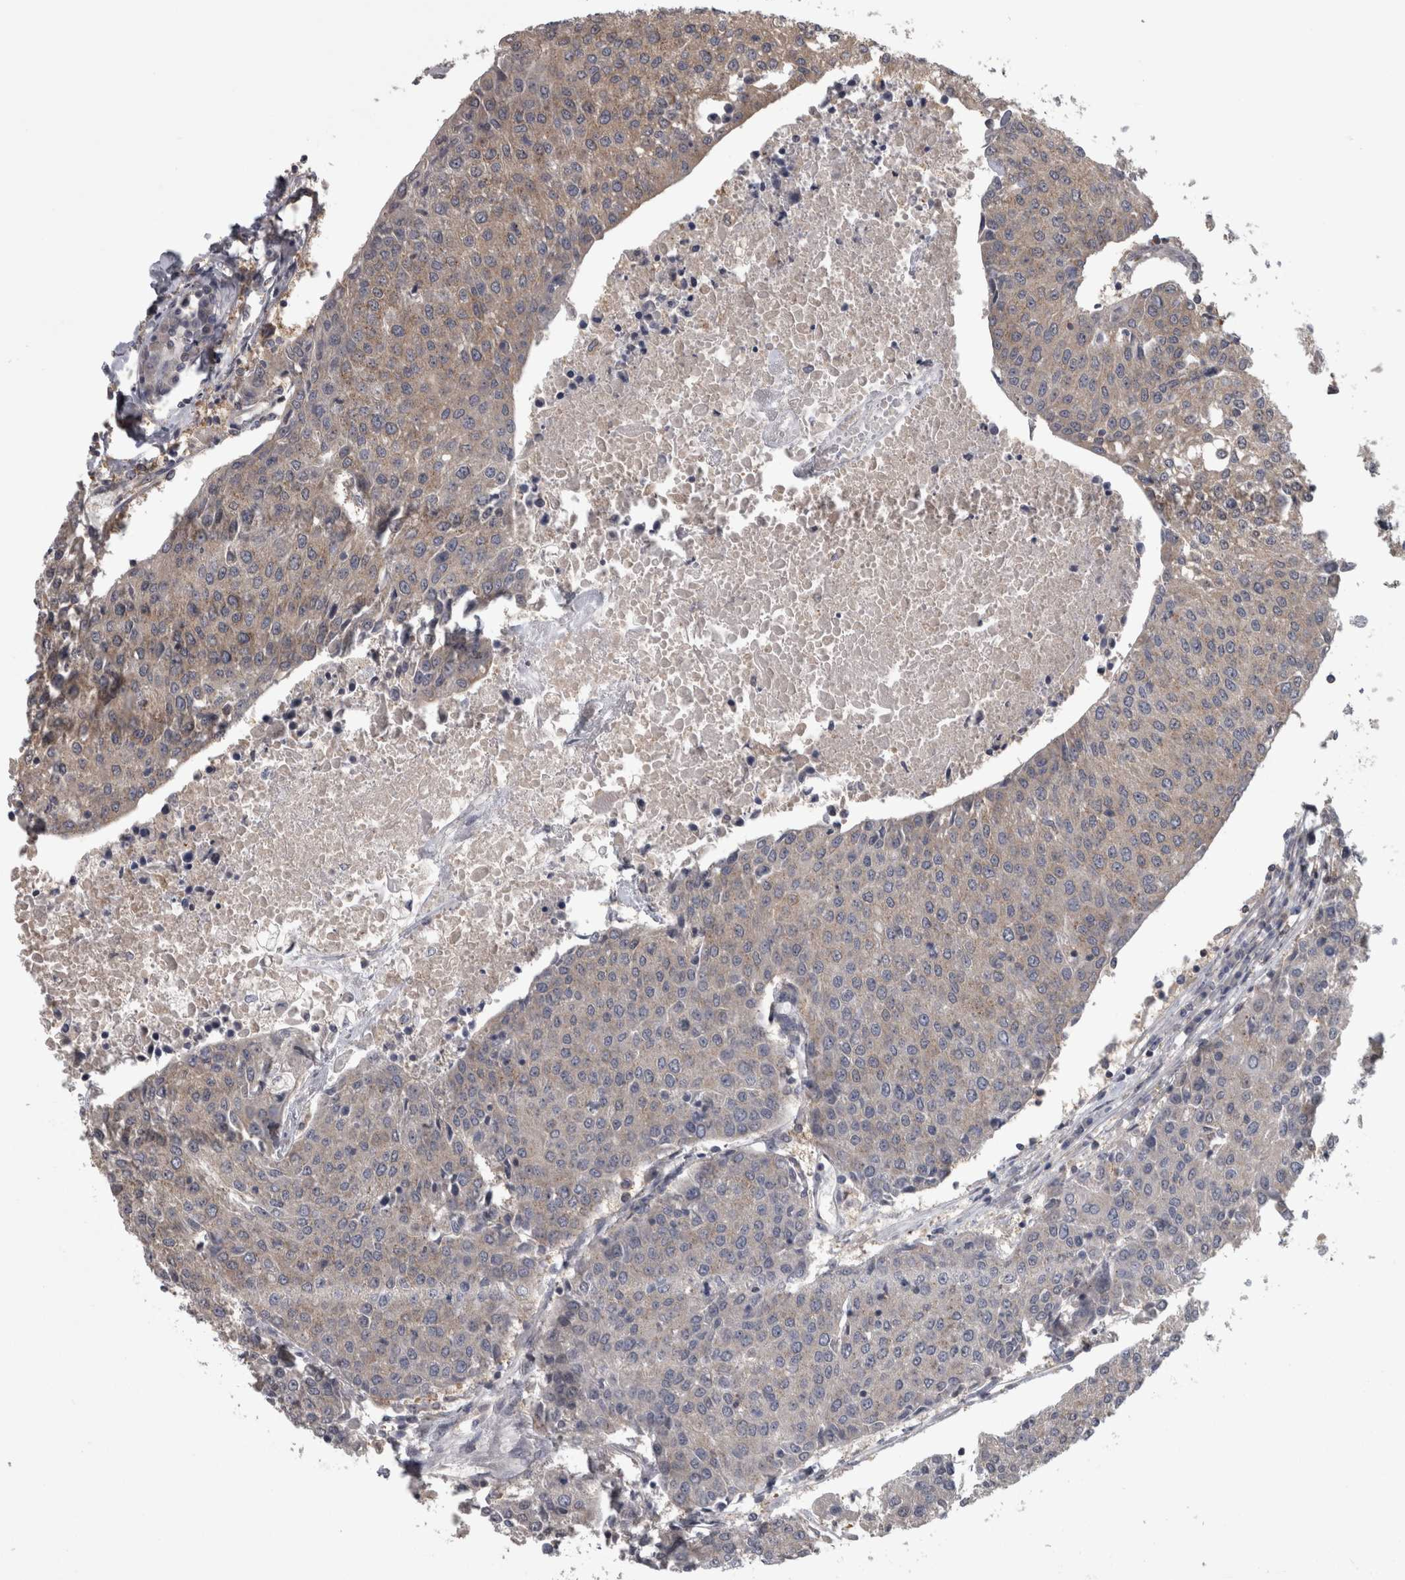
{"staining": {"intensity": "weak", "quantity": "<25%", "location": "cytoplasmic/membranous"}, "tissue": "urothelial cancer", "cell_type": "Tumor cells", "image_type": "cancer", "snomed": [{"axis": "morphology", "description": "Urothelial carcinoma, High grade"}, {"axis": "topography", "description": "Urinary bladder"}], "caption": "The histopathology image demonstrates no significant positivity in tumor cells of urothelial cancer.", "gene": "APRT", "patient": {"sex": "female", "age": 85}}